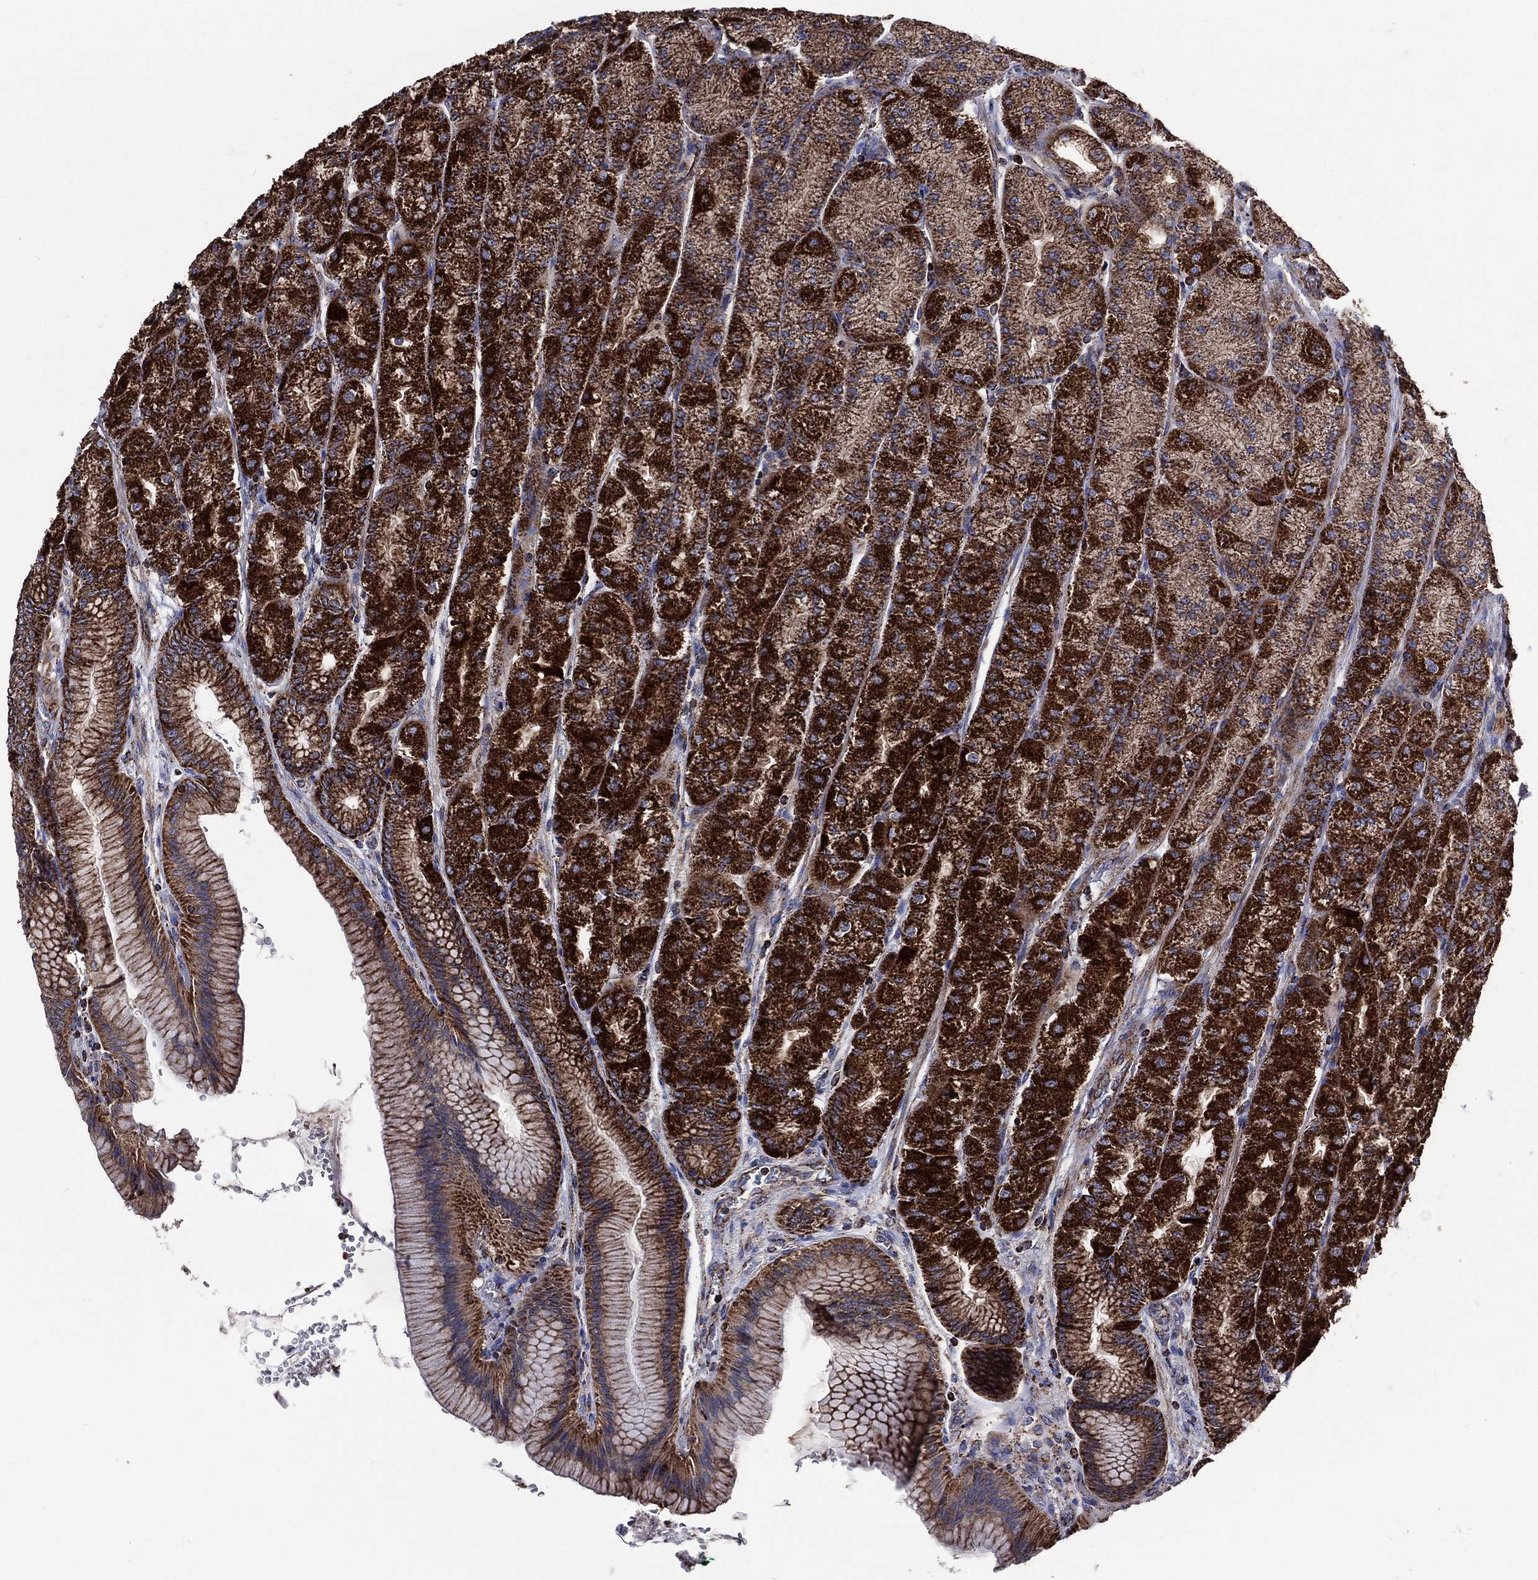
{"staining": {"intensity": "strong", "quantity": ">75%", "location": "cytoplasmic/membranous"}, "tissue": "stomach", "cell_type": "Glandular cells", "image_type": "normal", "snomed": [{"axis": "morphology", "description": "Normal tissue, NOS"}, {"axis": "morphology", "description": "Adenocarcinoma, NOS"}, {"axis": "morphology", "description": "Adenocarcinoma, High grade"}, {"axis": "topography", "description": "Stomach, upper"}, {"axis": "topography", "description": "Stomach"}], "caption": "IHC histopathology image of normal stomach stained for a protein (brown), which displays high levels of strong cytoplasmic/membranous positivity in about >75% of glandular cells.", "gene": "ANKRD37", "patient": {"sex": "female", "age": 65}}